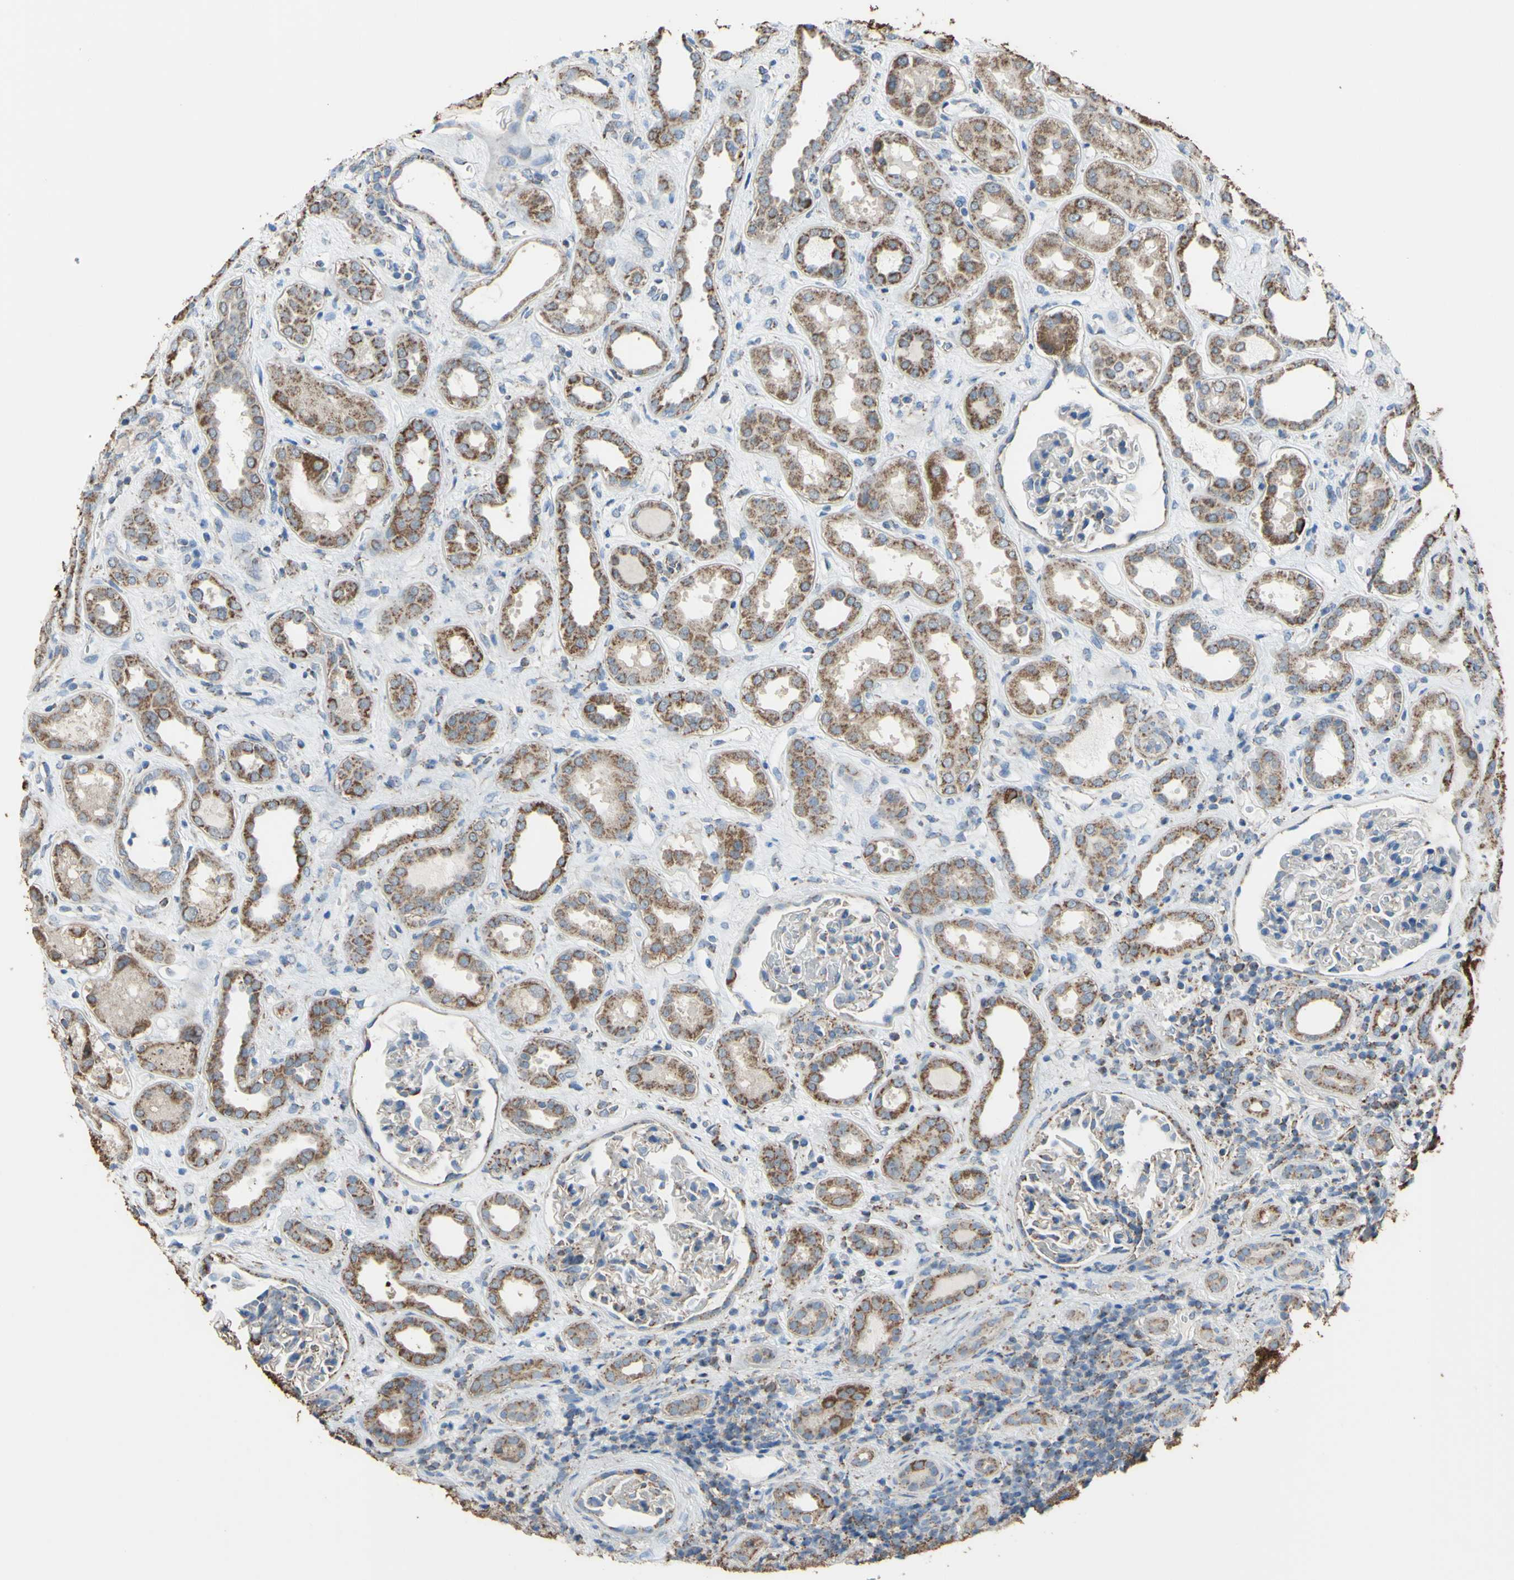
{"staining": {"intensity": "weak", "quantity": "<25%", "location": "cytoplasmic/membranous"}, "tissue": "kidney", "cell_type": "Cells in glomeruli", "image_type": "normal", "snomed": [{"axis": "morphology", "description": "Normal tissue, NOS"}, {"axis": "topography", "description": "Kidney"}], "caption": "The photomicrograph displays no staining of cells in glomeruli in benign kidney. (Stains: DAB (3,3'-diaminobenzidine) IHC with hematoxylin counter stain, Microscopy: brightfield microscopy at high magnification).", "gene": "CMKLR2", "patient": {"sex": "male", "age": 59}}